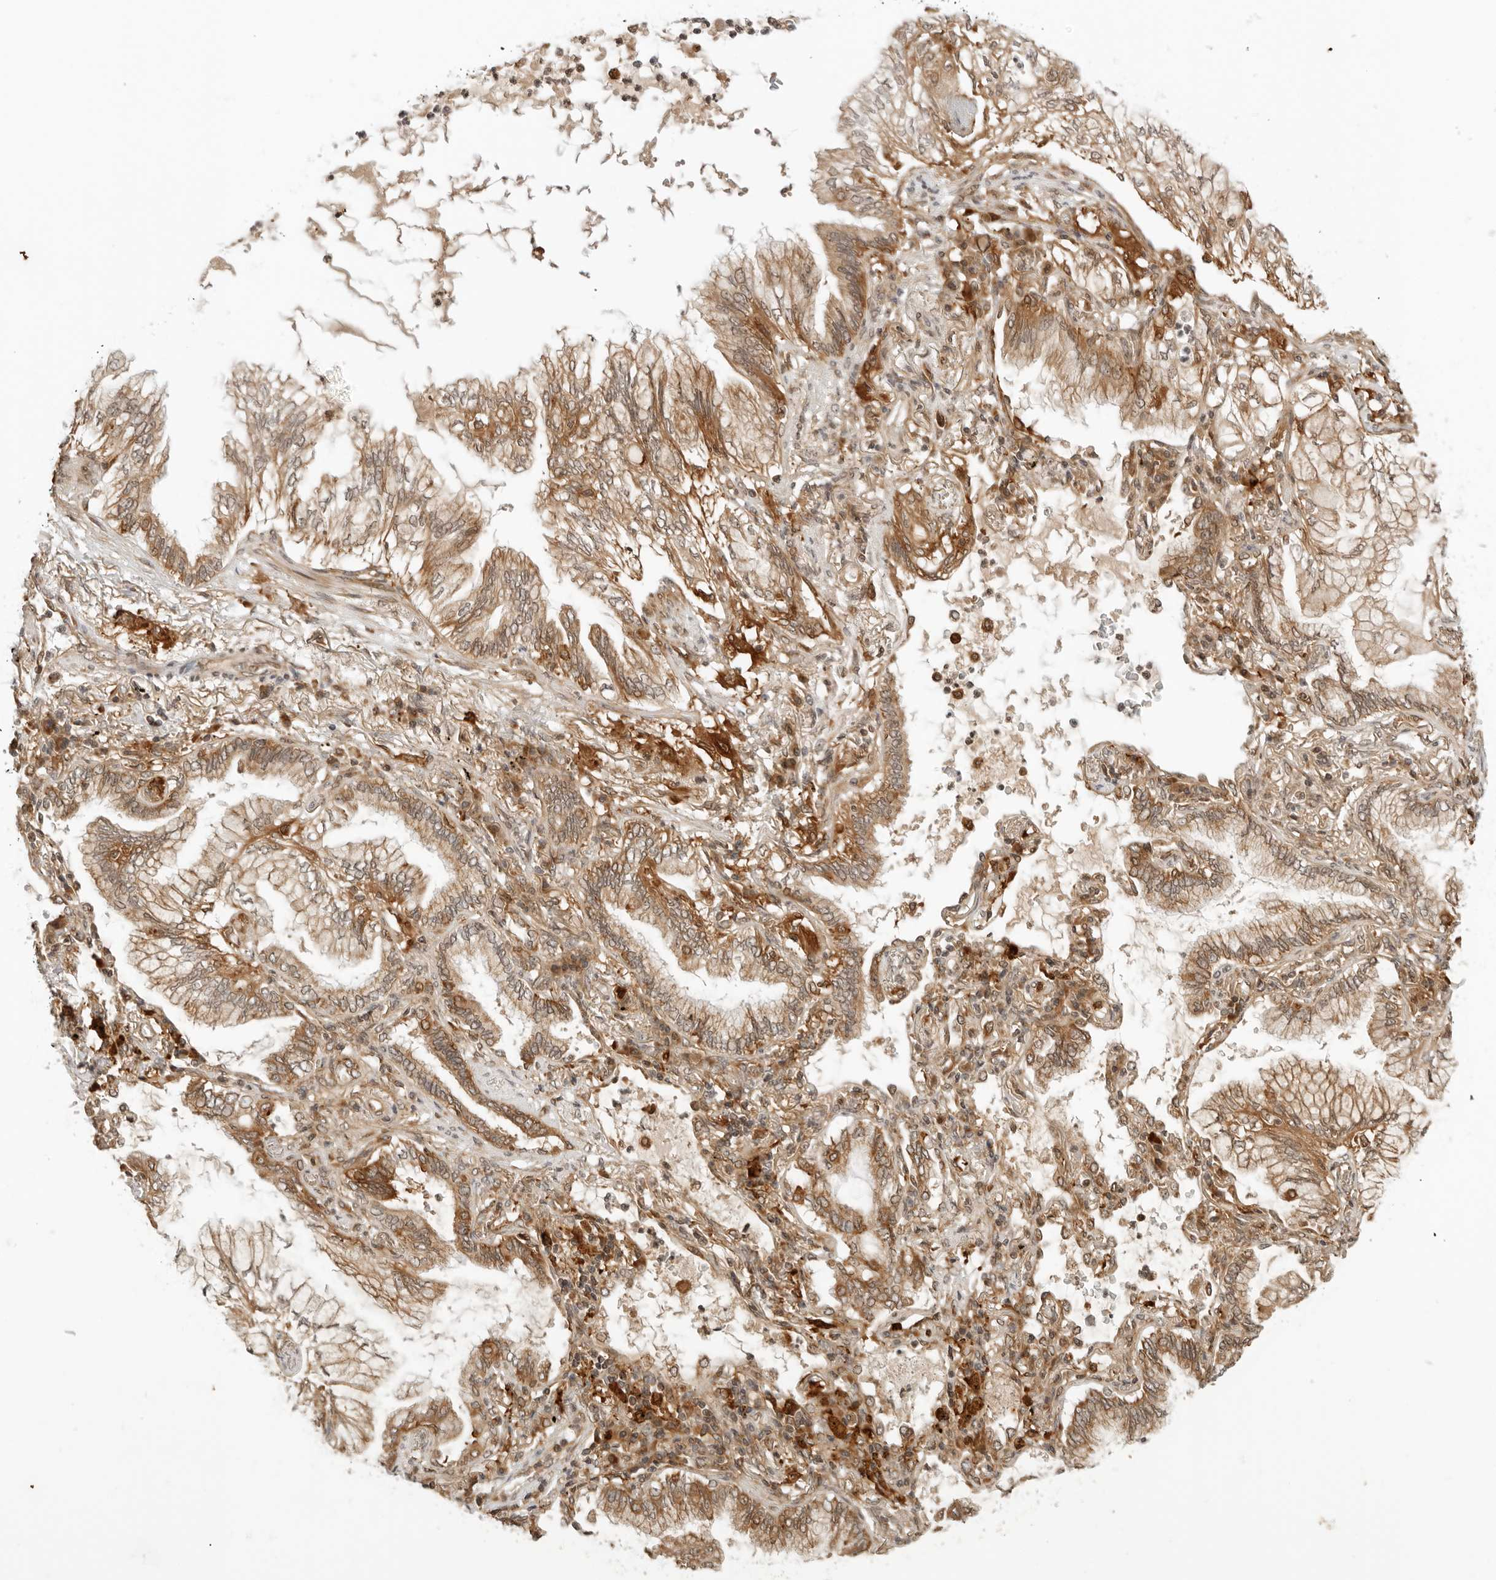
{"staining": {"intensity": "moderate", "quantity": ">75%", "location": "cytoplasmic/membranous"}, "tissue": "lung cancer", "cell_type": "Tumor cells", "image_type": "cancer", "snomed": [{"axis": "morphology", "description": "Adenocarcinoma, NOS"}, {"axis": "topography", "description": "Lung"}], "caption": "A histopathology image of human lung cancer (adenocarcinoma) stained for a protein displays moderate cytoplasmic/membranous brown staining in tumor cells.", "gene": "RC3H1", "patient": {"sex": "female", "age": 70}}